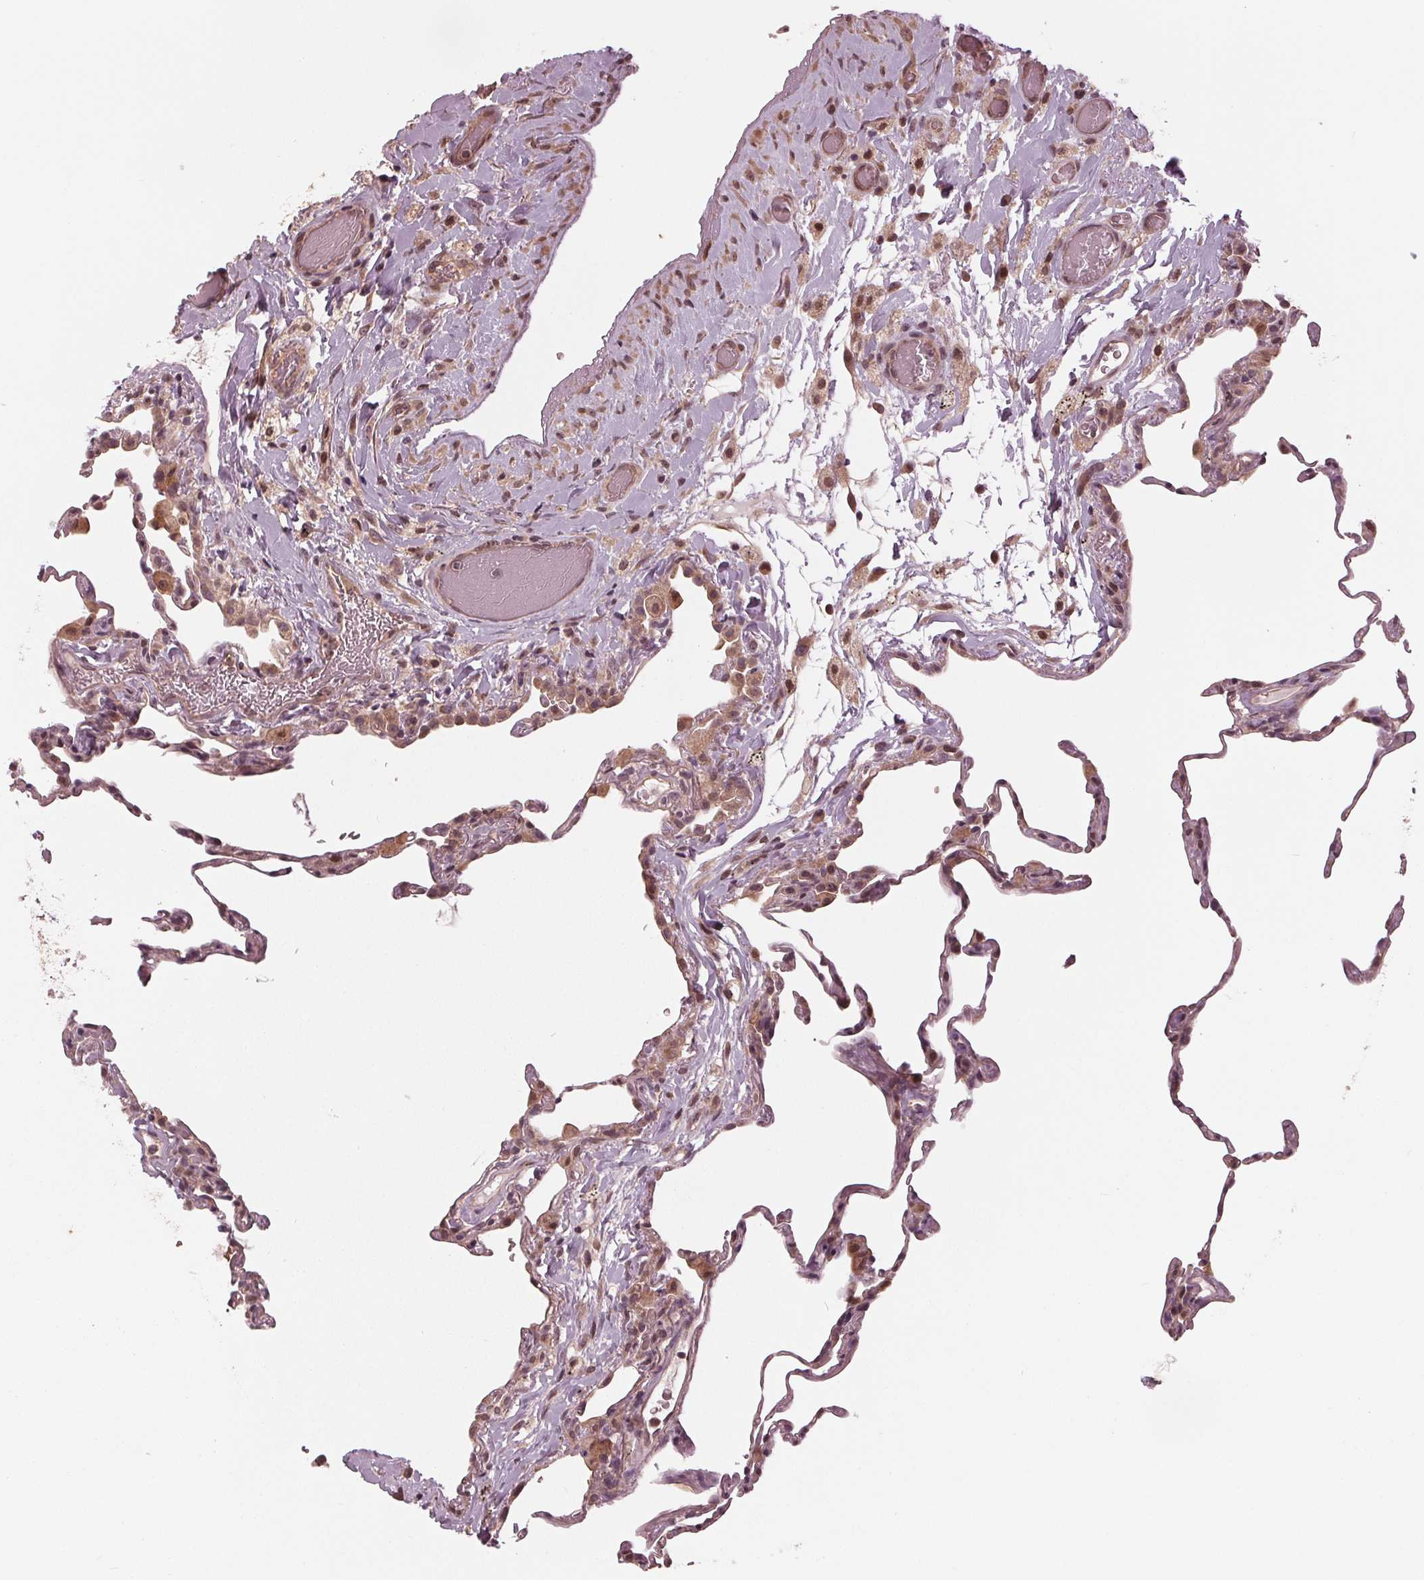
{"staining": {"intensity": "moderate", "quantity": "<25%", "location": "cytoplasmic/membranous,nuclear"}, "tissue": "lung", "cell_type": "Alveolar cells", "image_type": "normal", "snomed": [{"axis": "morphology", "description": "Normal tissue, NOS"}, {"axis": "topography", "description": "Lung"}], "caption": "The immunohistochemical stain highlights moderate cytoplasmic/membranous,nuclear staining in alveolar cells of normal lung. Nuclei are stained in blue.", "gene": "ZNF471", "patient": {"sex": "female", "age": 57}}